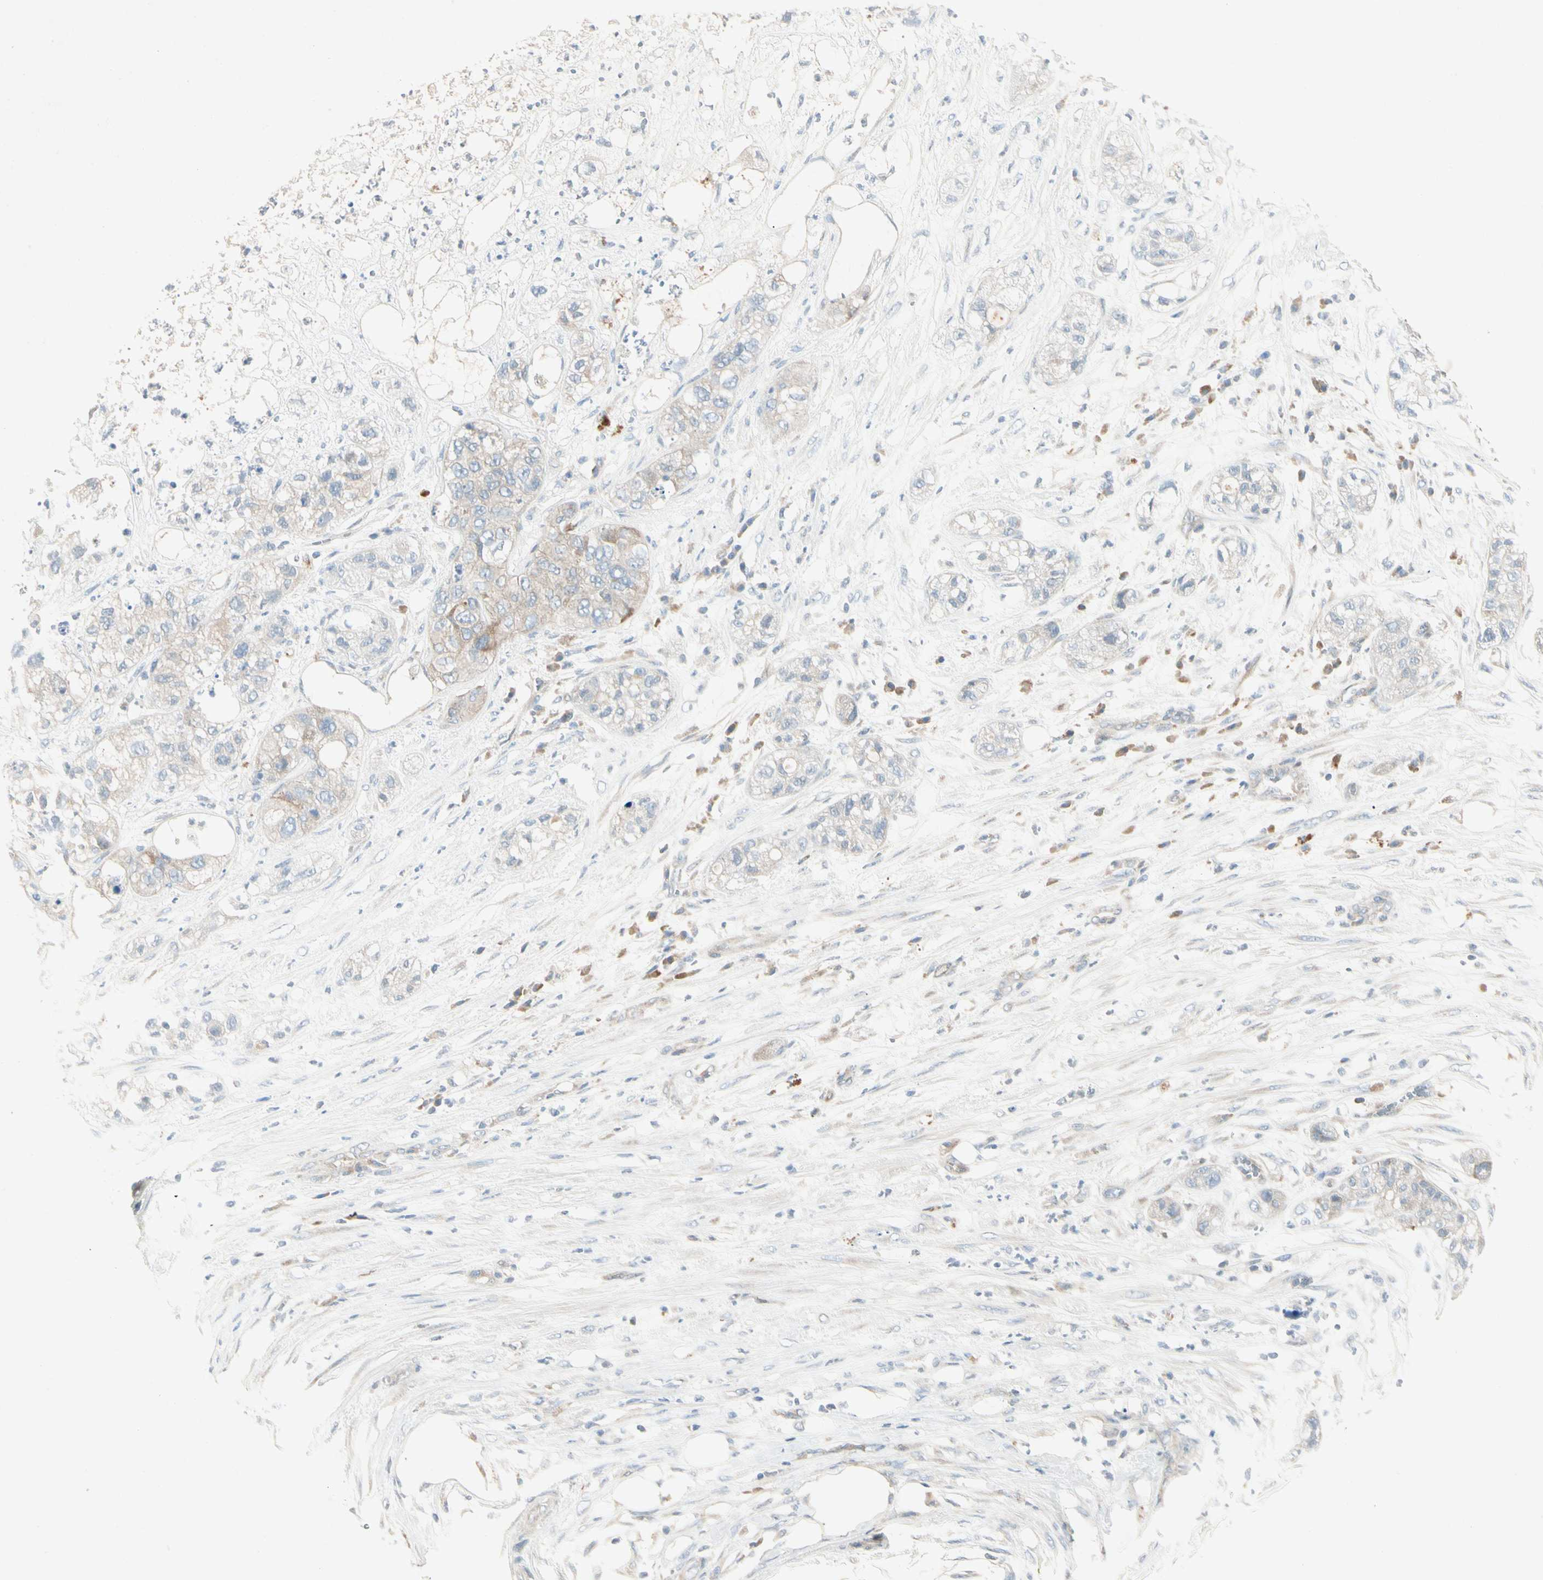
{"staining": {"intensity": "weak", "quantity": "<25%", "location": "cytoplasmic/membranous"}, "tissue": "pancreatic cancer", "cell_type": "Tumor cells", "image_type": "cancer", "snomed": [{"axis": "morphology", "description": "Adenocarcinoma, NOS"}, {"axis": "topography", "description": "Pancreas"}], "caption": "Immunohistochemical staining of pancreatic cancer shows no significant expression in tumor cells.", "gene": "IL1R1", "patient": {"sex": "female", "age": 78}}